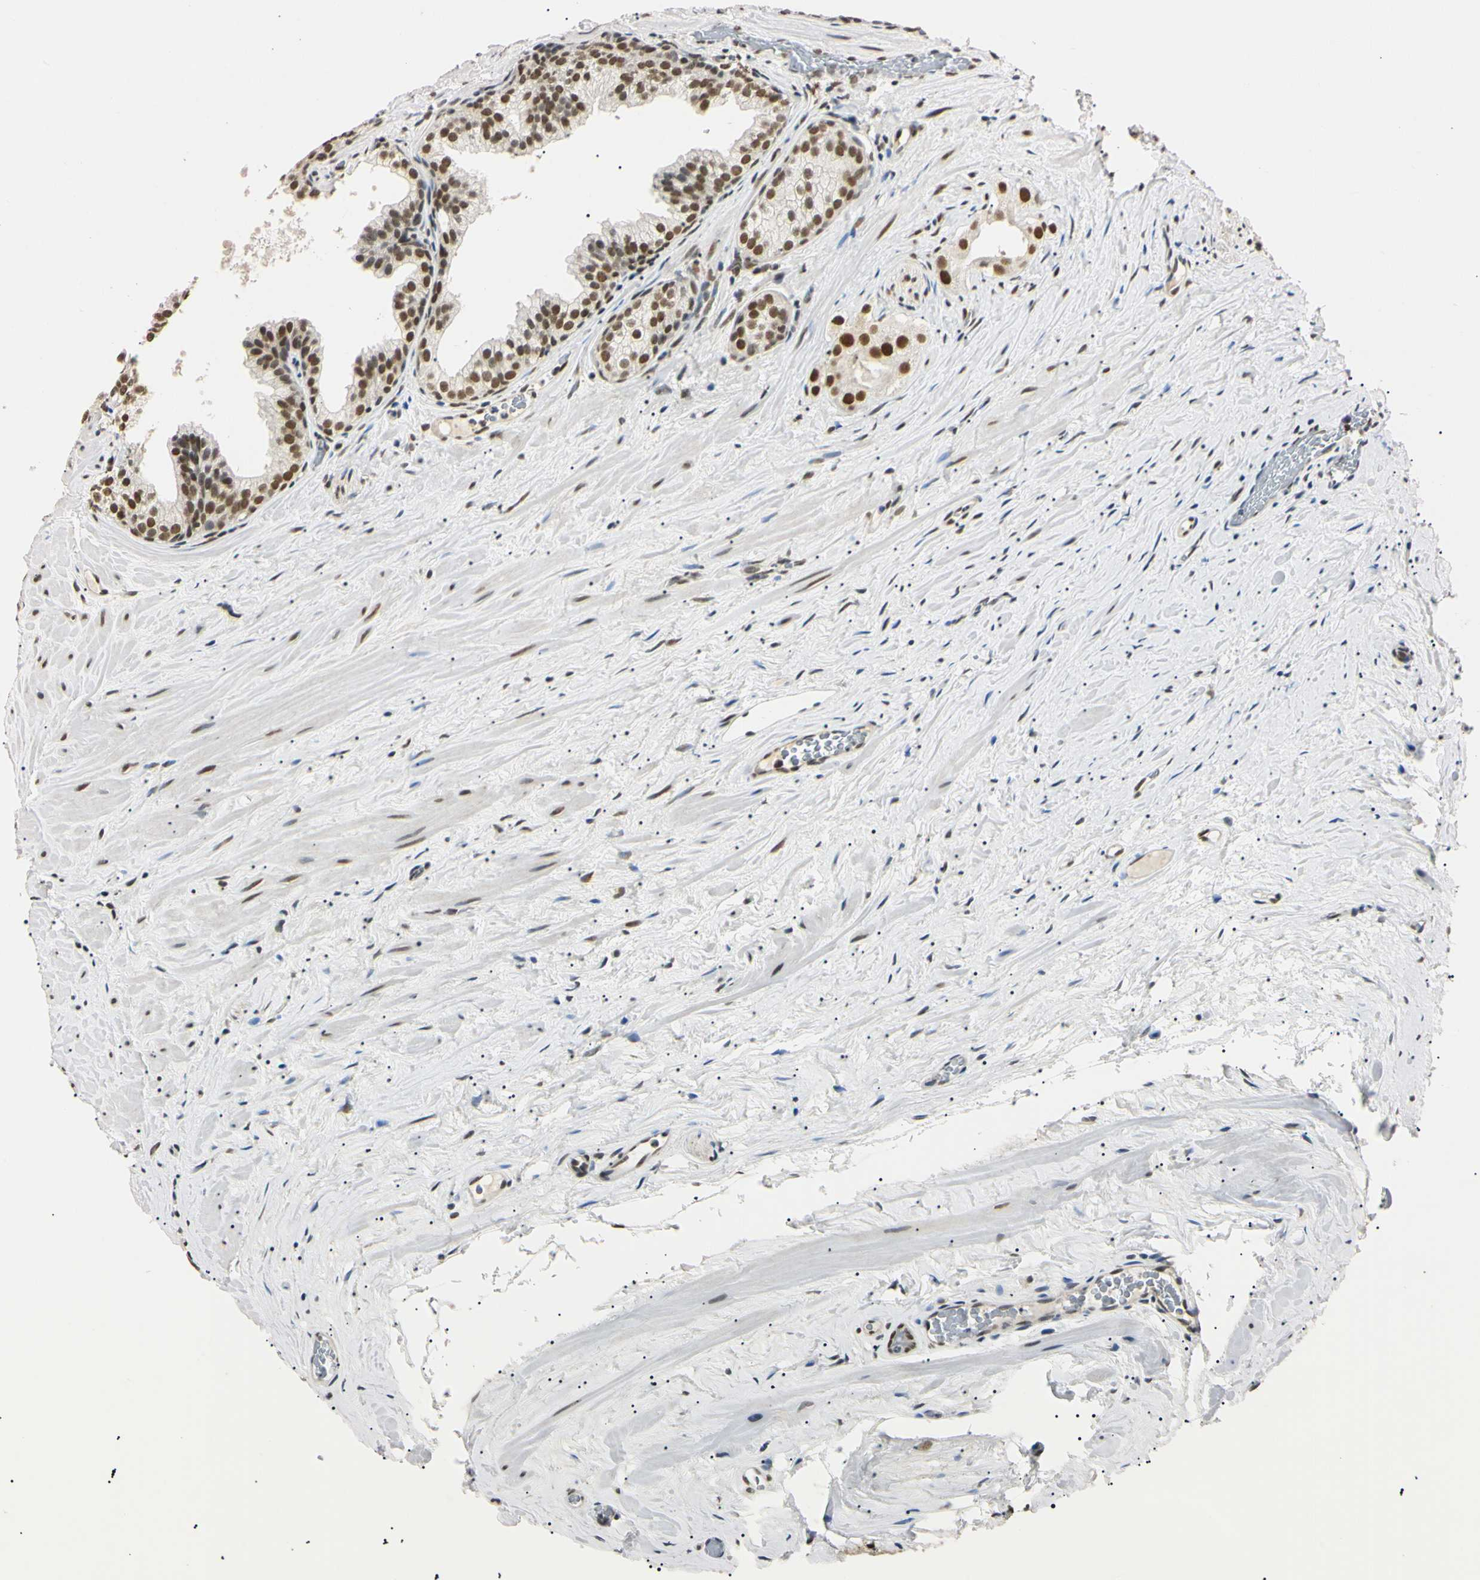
{"staining": {"intensity": "strong", "quantity": ">75%", "location": "nuclear"}, "tissue": "prostate cancer", "cell_type": "Tumor cells", "image_type": "cancer", "snomed": [{"axis": "morphology", "description": "Adenocarcinoma, Low grade"}, {"axis": "topography", "description": "Prostate"}], "caption": "Tumor cells demonstrate high levels of strong nuclear positivity in approximately >75% of cells in prostate cancer.", "gene": "SMARCA5", "patient": {"sex": "male", "age": 59}}